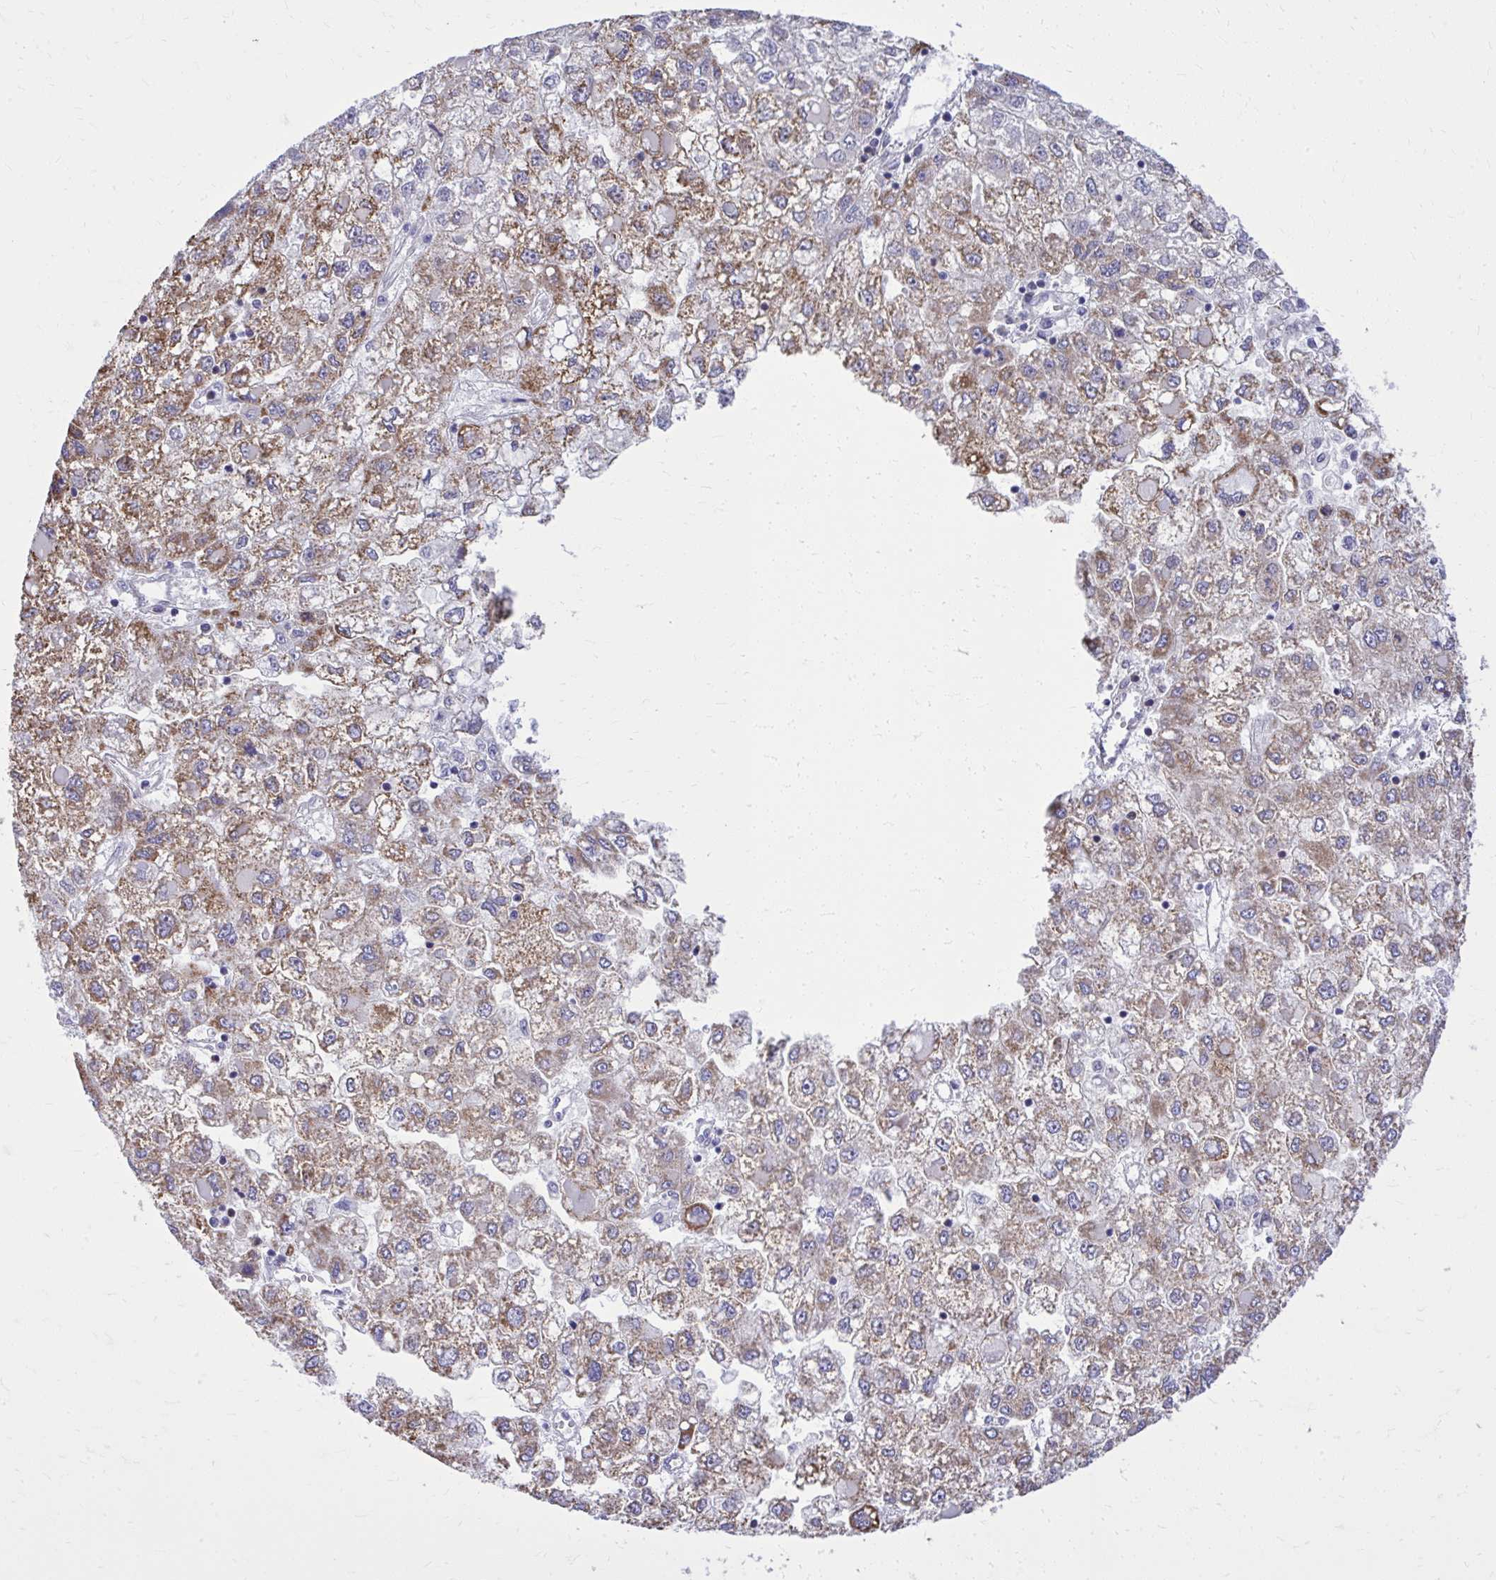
{"staining": {"intensity": "strong", "quantity": ">75%", "location": "cytoplasmic/membranous"}, "tissue": "liver cancer", "cell_type": "Tumor cells", "image_type": "cancer", "snomed": [{"axis": "morphology", "description": "Carcinoma, Hepatocellular, NOS"}, {"axis": "topography", "description": "Liver"}], "caption": "Liver cancer was stained to show a protein in brown. There is high levels of strong cytoplasmic/membranous staining in approximately >75% of tumor cells.", "gene": "ZNF362", "patient": {"sex": "male", "age": 40}}